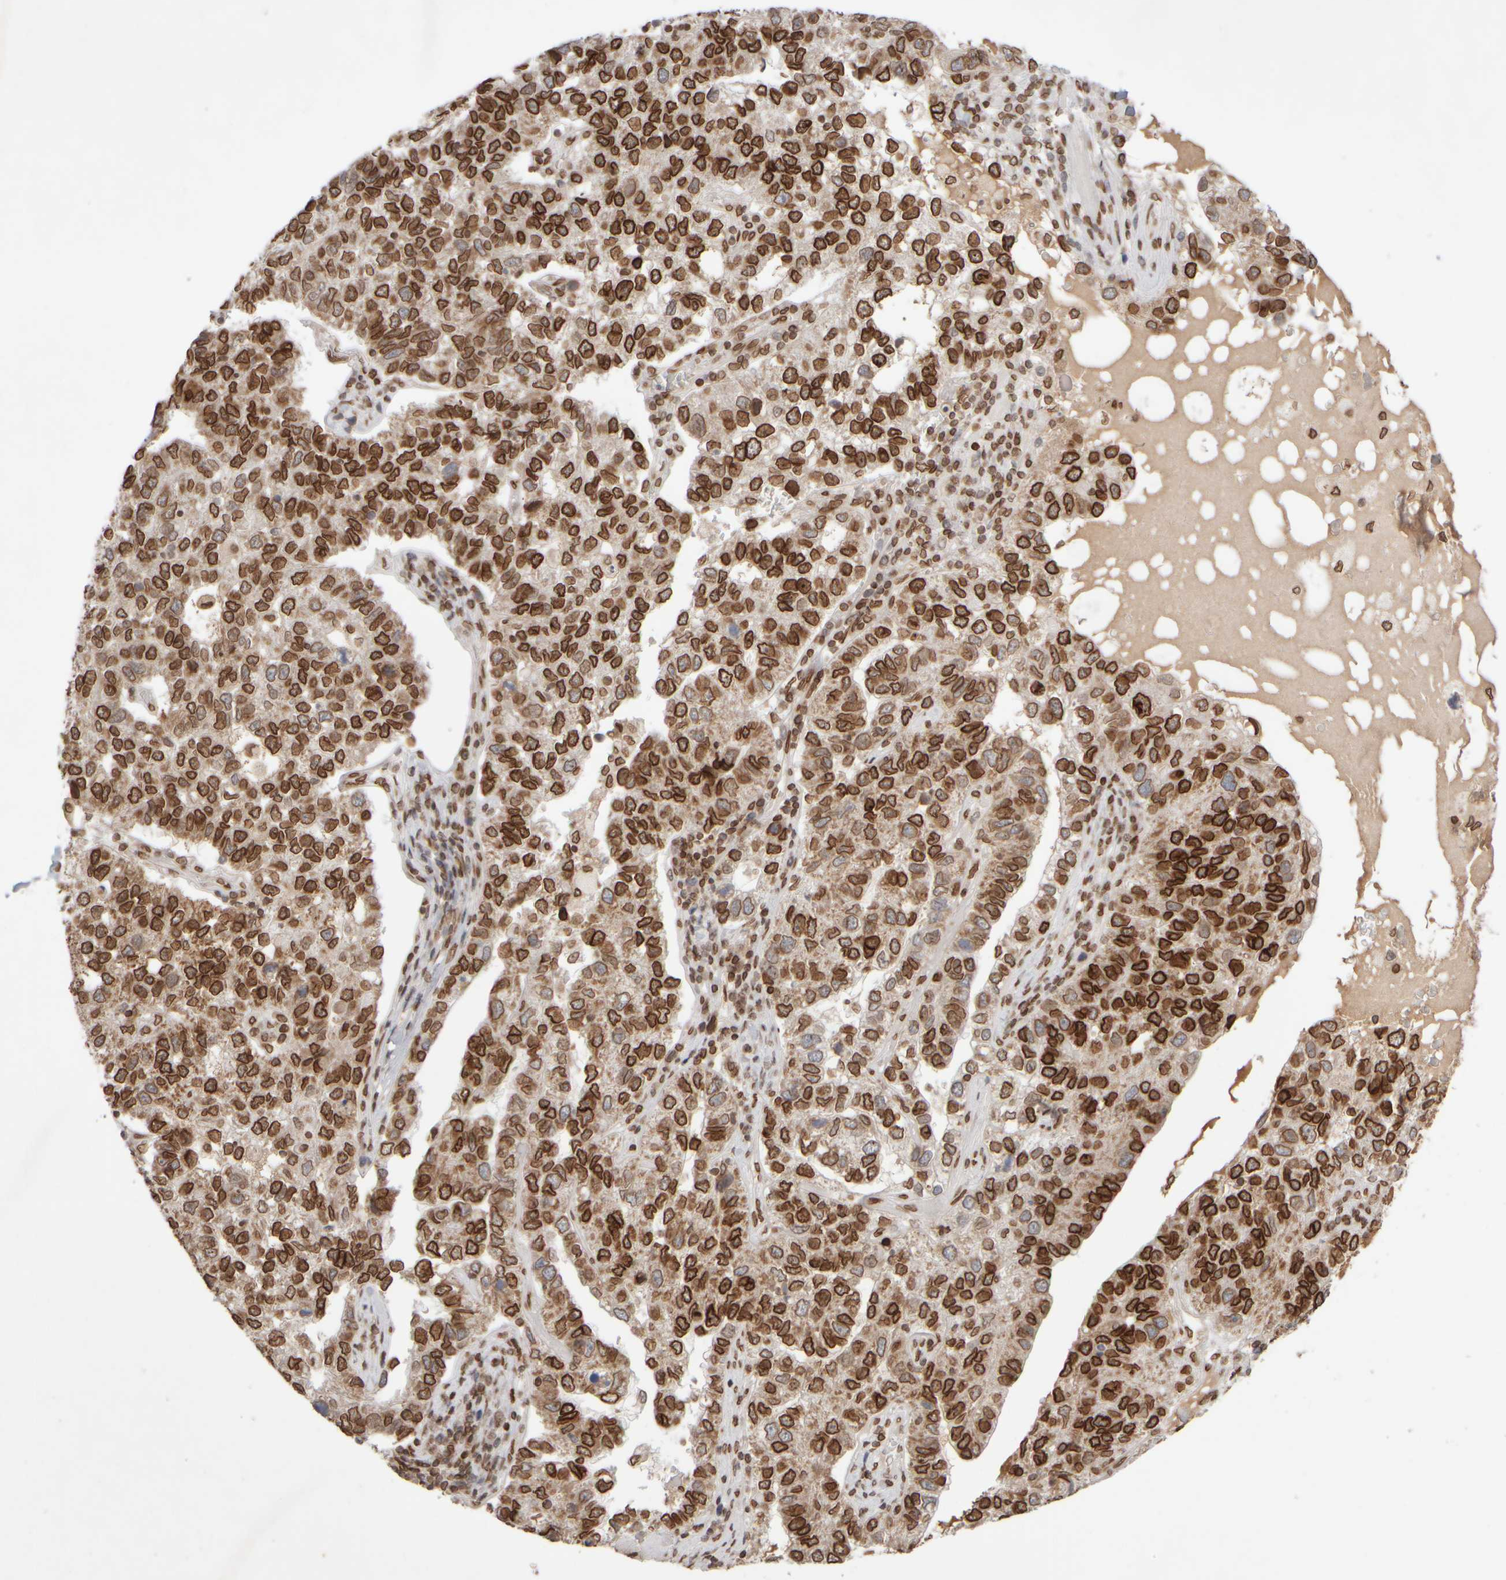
{"staining": {"intensity": "strong", "quantity": ">75%", "location": "cytoplasmic/membranous,nuclear"}, "tissue": "pancreatic cancer", "cell_type": "Tumor cells", "image_type": "cancer", "snomed": [{"axis": "morphology", "description": "Adenocarcinoma, NOS"}, {"axis": "topography", "description": "Pancreas"}], "caption": "A brown stain highlights strong cytoplasmic/membranous and nuclear staining of a protein in pancreatic cancer (adenocarcinoma) tumor cells. The staining was performed using DAB (3,3'-diaminobenzidine) to visualize the protein expression in brown, while the nuclei were stained in blue with hematoxylin (Magnification: 20x).", "gene": "ZC3HC1", "patient": {"sex": "female", "age": 61}}